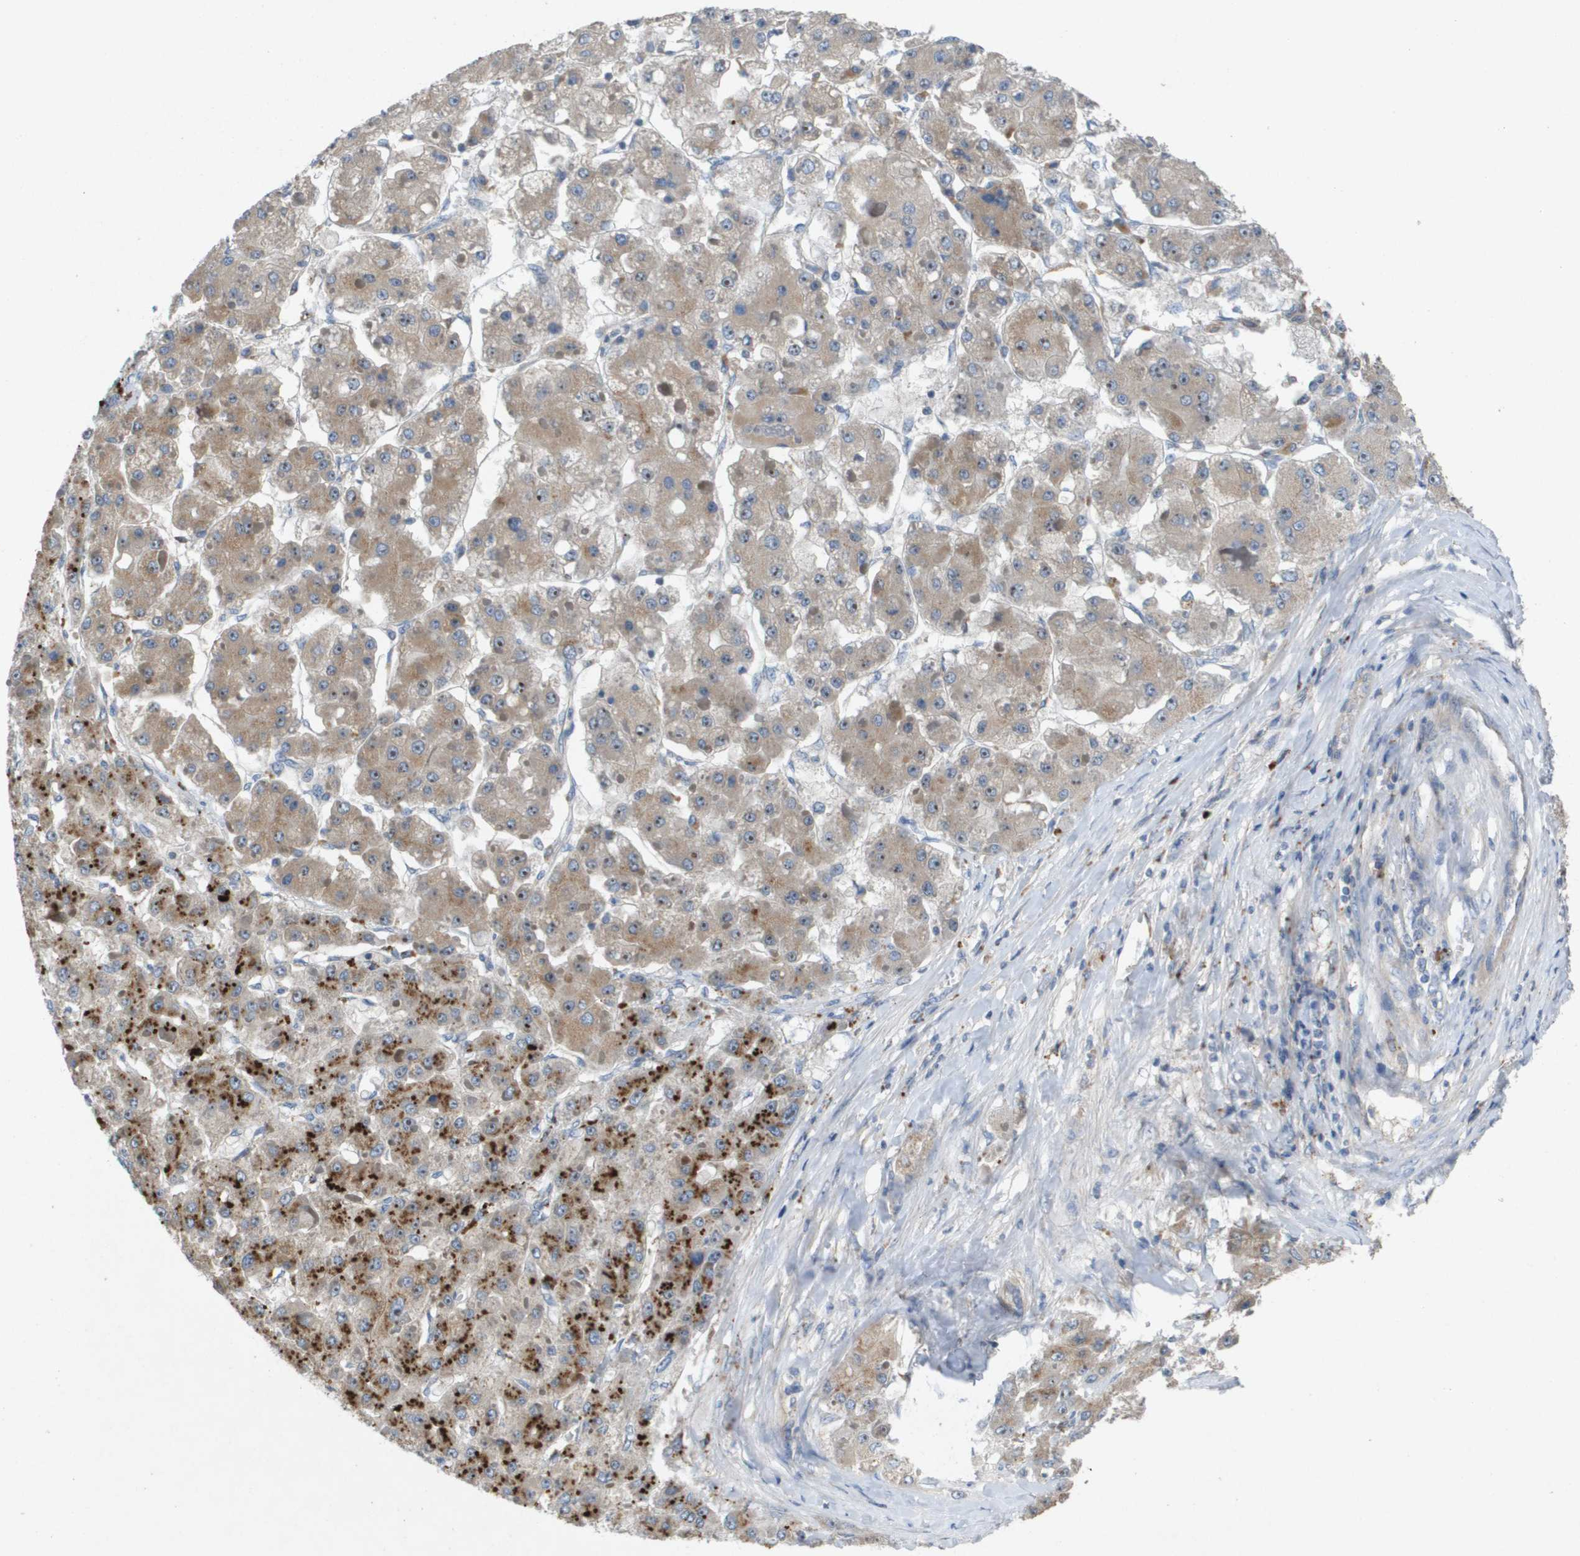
{"staining": {"intensity": "moderate", "quantity": ">75%", "location": "cytoplasmic/membranous,nuclear"}, "tissue": "liver cancer", "cell_type": "Tumor cells", "image_type": "cancer", "snomed": [{"axis": "morphology", "description": "Carcinoma, Hepatocellular, NOS"}, {"axis": "topography", "description": "Liver"}], "caption": "Immunohistochemistry (IHC) (DAB (3,3'-diaminobenzidine)) staining of human hepatocellular carcinoma (liver) demonstrates moderate cytoplasmic/membranous and nuclear protein staining in approximately >75% of tumor cells.", "gene": "B3GNT5", "patient": {"sex": "female", "age": 73}}